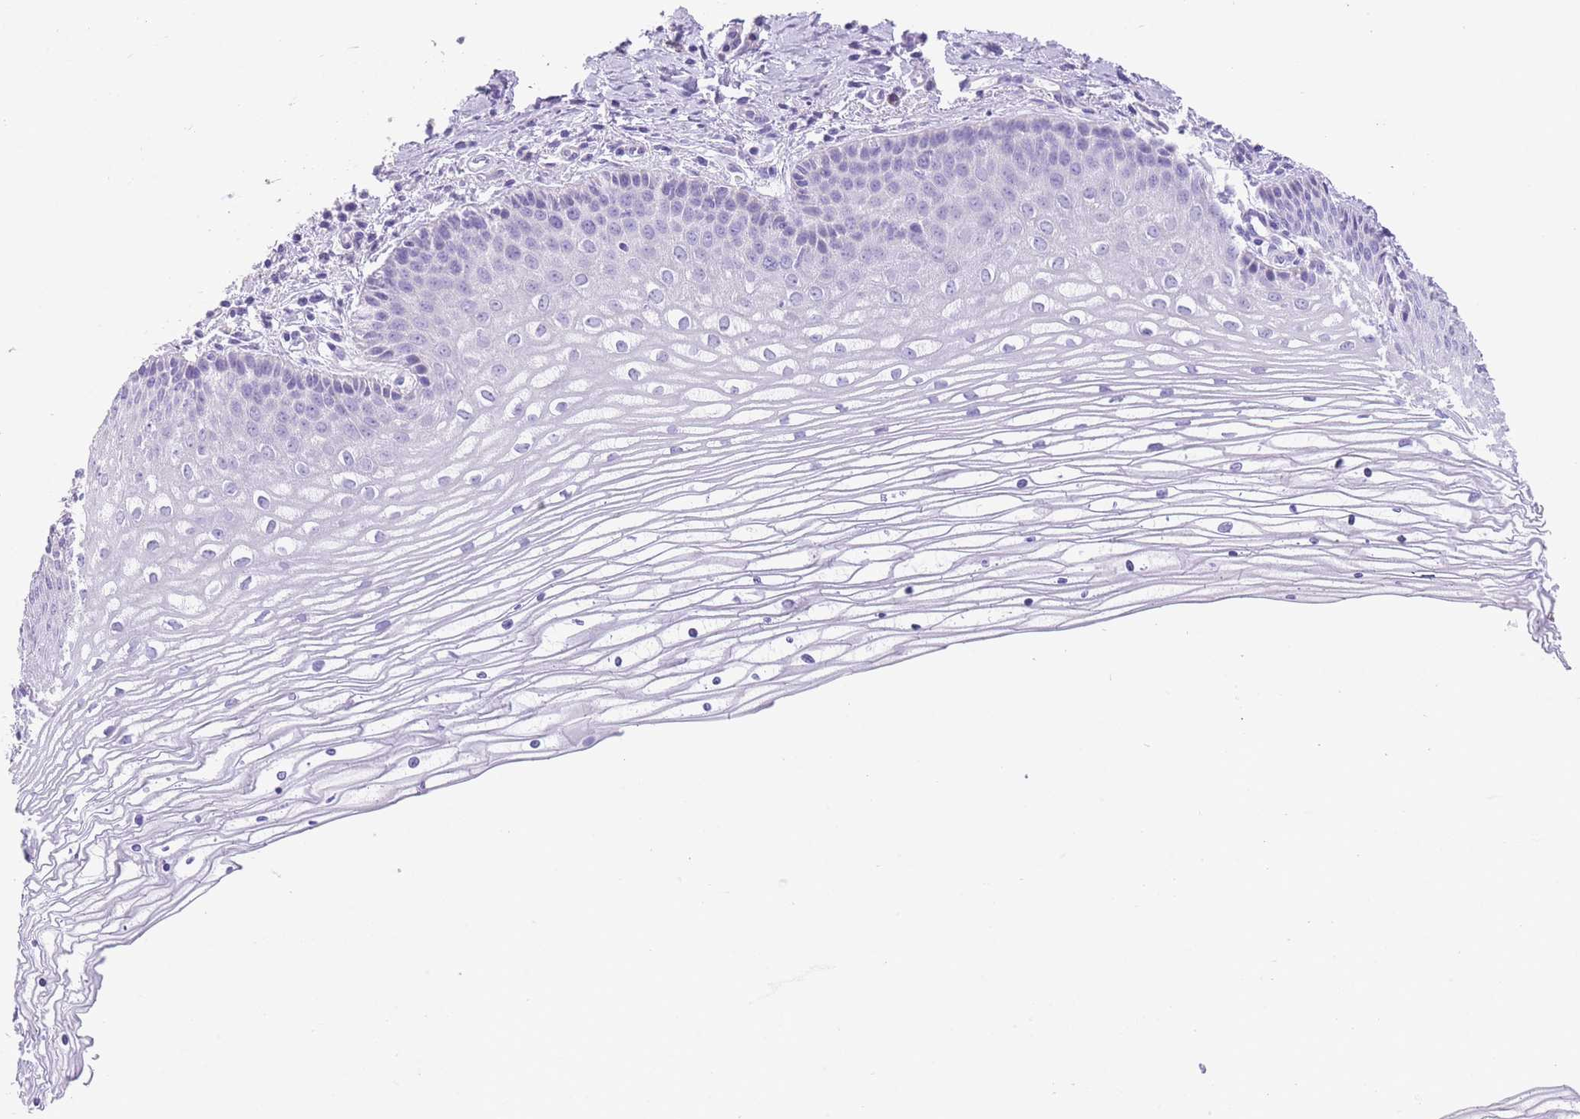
{"staining": {"intensity": "weak", "quantity": "25%-75%", "location": "cytoplasmic/membranous"}, "tissue": "cervix", "cell_type": "Glandular cells", "image_type": "normal", "snomed": [{"axis": "morphology", "description": "Normal tissue, NOS"}, {"axis": "topography", "description": "Cervix"}], "caption": "Glandular cells demonstrate low levels of weak cytoplasmic/membranous staining in about 25%-75% of cells in benign human cervix. (DAB (3,3'-diaminobenzidine) IHC with brightfield microscopy, high magnification).", "gene": "QTRT1", "patient": {"sex": "female", "age": 47}}